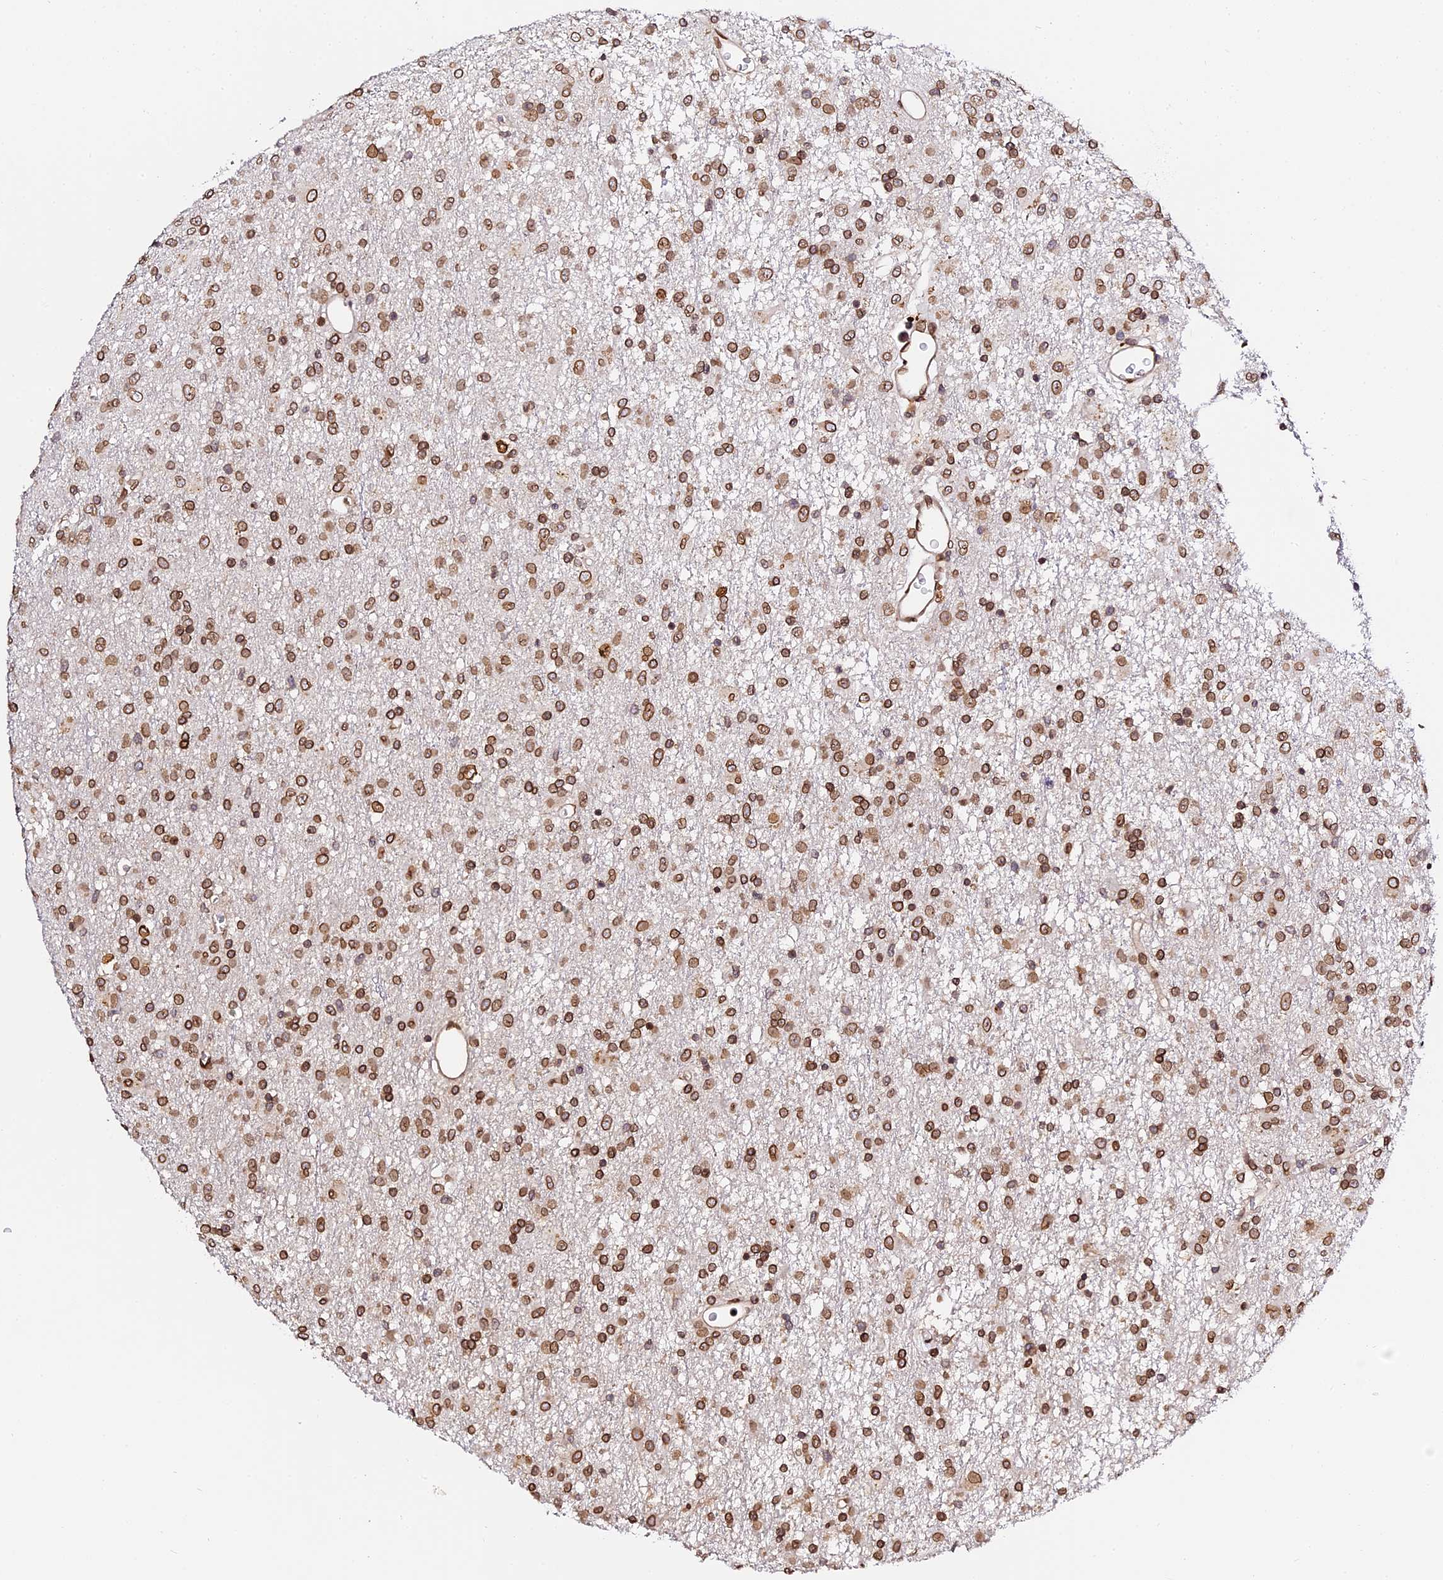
{"staining": {"intensity": "strong", "quantity": ">75%", "location": "cytoplasmic/membranous,nuclear"}, "tissue": "glioma", "cell_type": "Tumor cells", "image_type": "cancer", "snomed": [{"axis": "morphology", "description": "Glioma, malignant, Low grade"}, {"axis": "topography", "description": "Brain"}], "caption": "A brown stain highlights strong cytoplasmic/membranous and nuclear positivity of a protein in human low-grade glioma (malignant) tumor cells. The protein is stained brown, and the nuclei are stained in blue (DAB IHC with brightfield microscopy, high magnification).", "gene": "ANAPC5", "patient": {"sex": "male", "age": 65}}